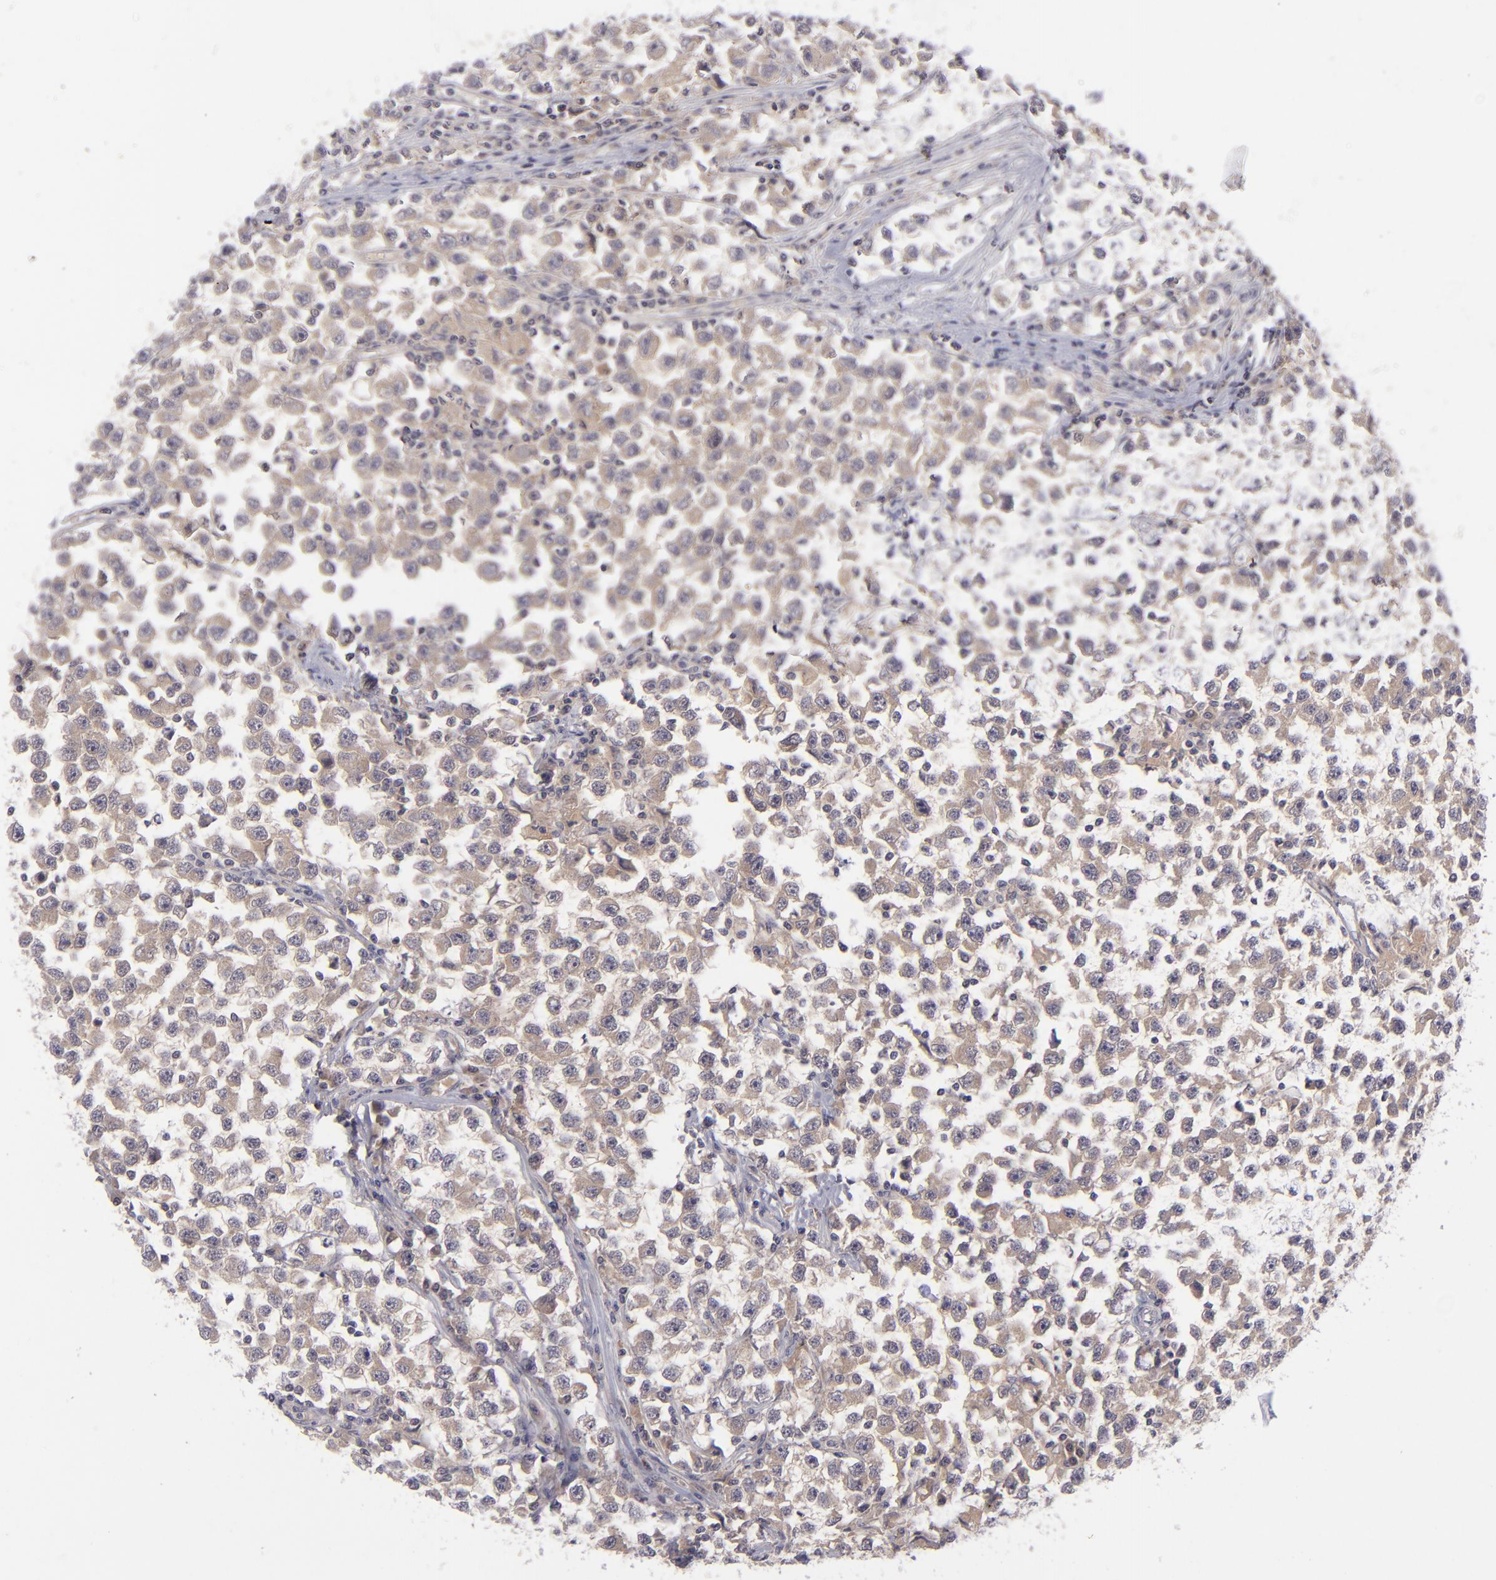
{"staining": {"intensity": "weak", "quantity": ">75%", "location": "cytoplasmic/membranous"}, "tissue": "testis cancer", "cell_type": "Tumor cells", "image_type": "cancer", "snomed": [{"axis": "morphology", "description": "Seminoma, NOS"}, {"axis": "topography", "description": "Testis"}], "caption": "Seminoma (testis) stained with immunohistochemistry (IHC) displays weak cytoplasmic/membranous expression in approximately >75% of tumor cells. (DAB IHC, brown staining for protein, blue staining for nuclei).", "gene": "EVPL", "patient": {"sex": "male", "age": 33}}